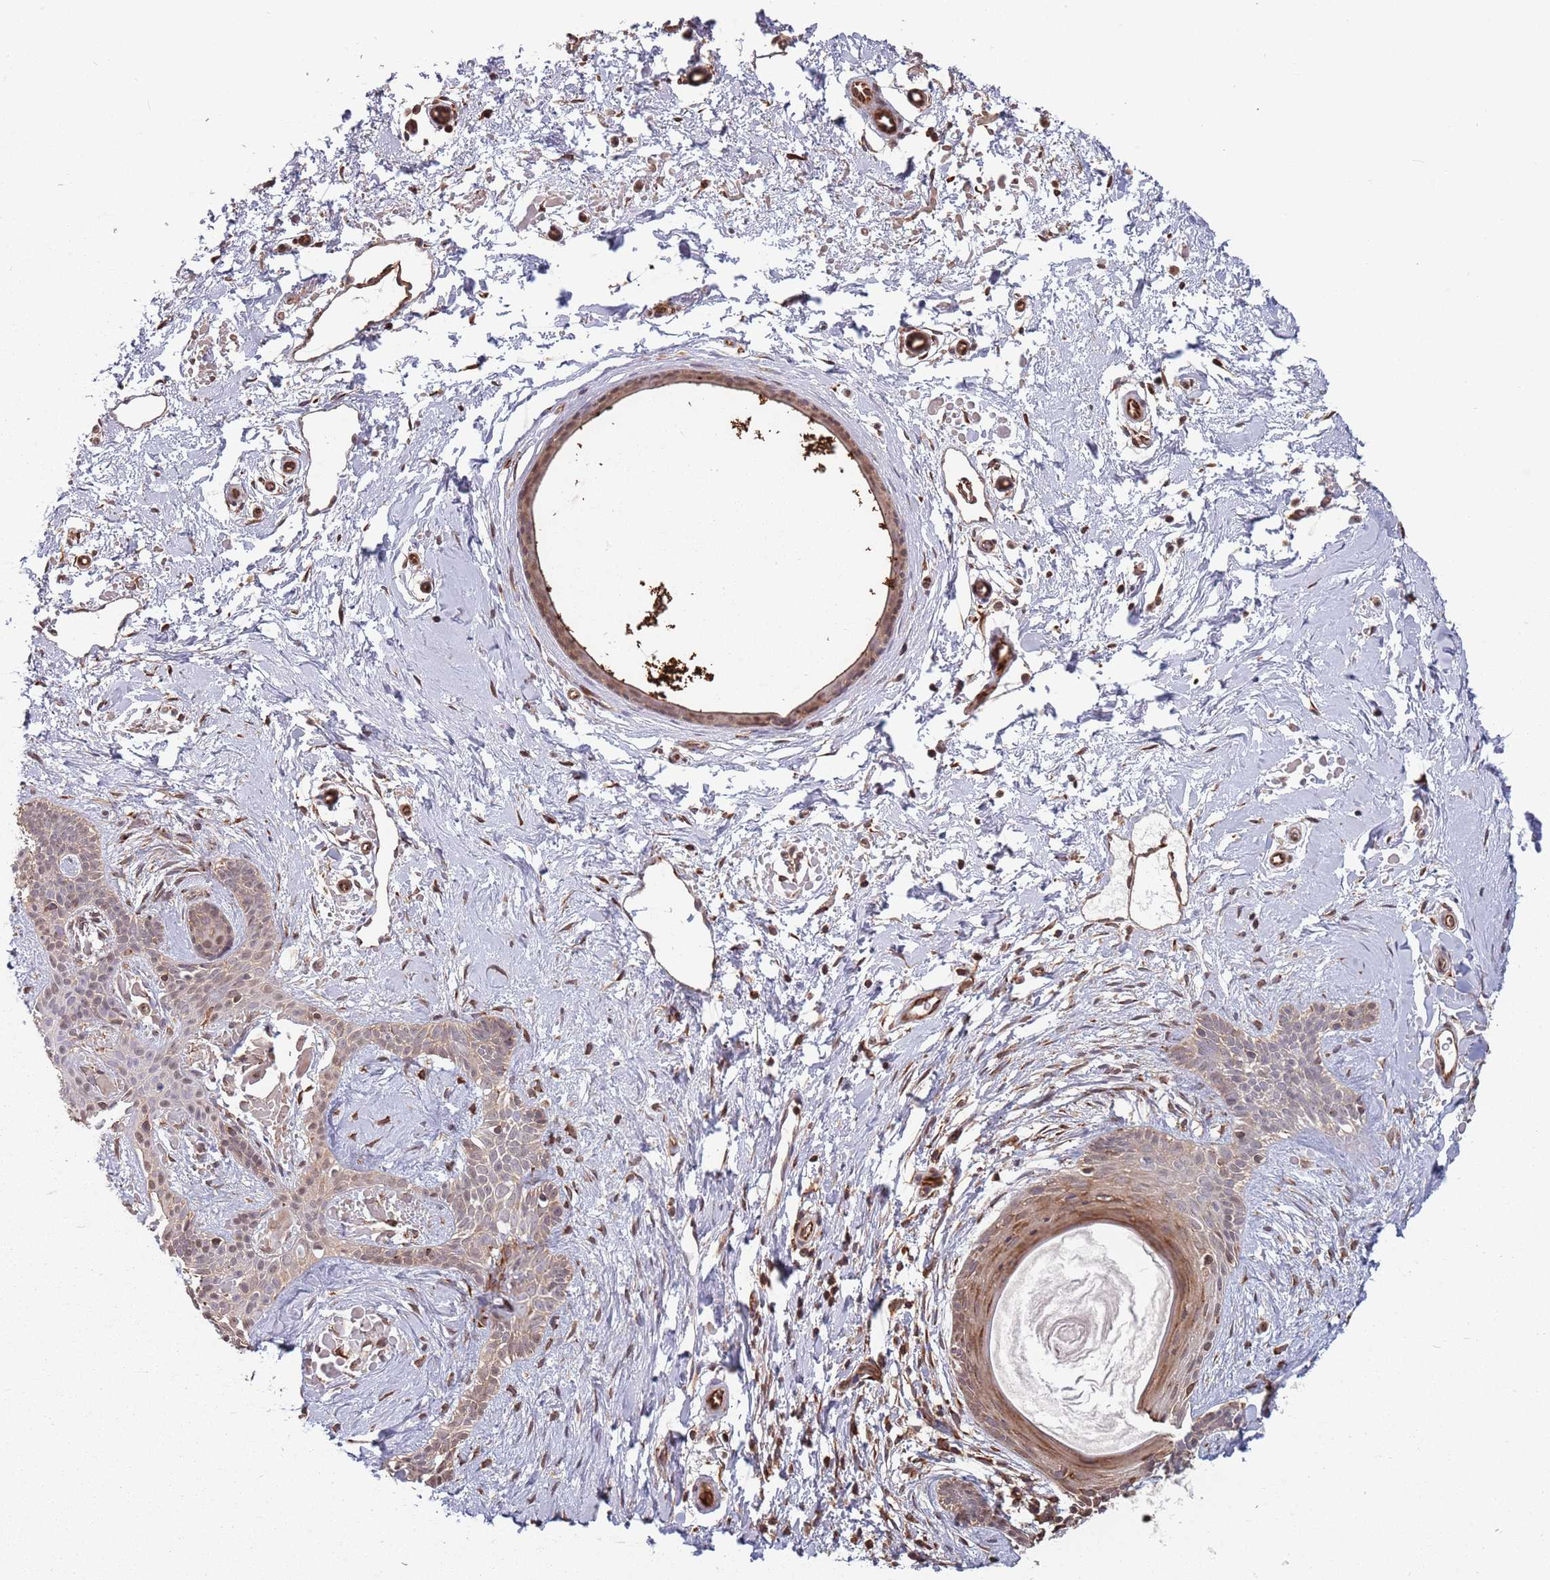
{"staining": {"intensity": "weak", "quantity": "25%-75%", "location": "nuclear"}, "tissue": "skin cancer", "cell_type": "Tumor cells", "image_type": "cancer", "snomed": [{"axis": "morphology", "description": "Basal cell carcinoma"}, {"axis": "topography", "description": "Skin"}], "caption": "This micrograph exhibits immunohistochemistry (IHC) staining of human skin cancer (basal cell carcinoma), with low weak nuclear expression in about 25%-75% of tumor cells.", "gene": "COG4", "patient": {"sex": "male", "age": 78}}